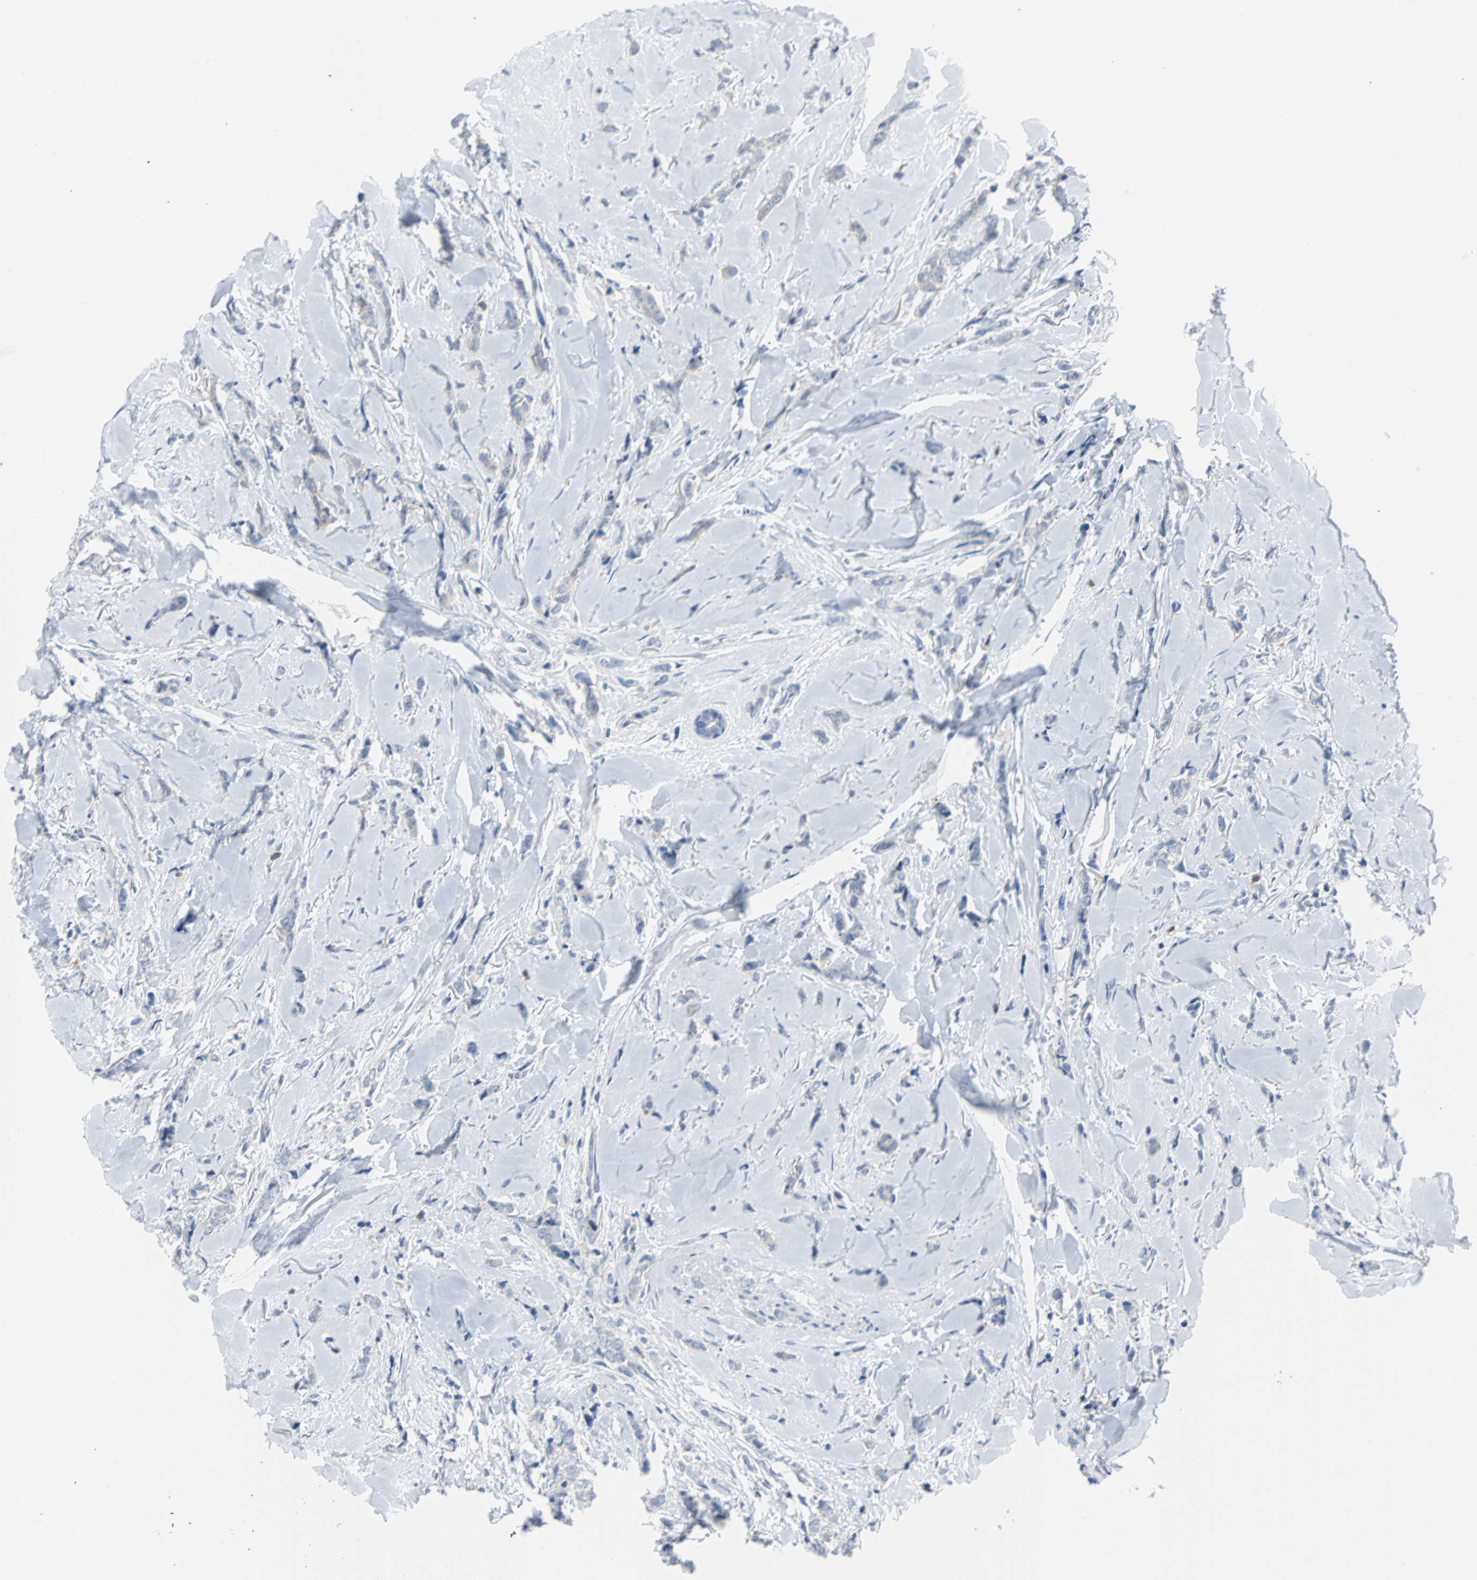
{"staining": {"intensity": "weak", "quantity": ">75%", "location": "cytoplasmic/membranous"}, "tissue": "breast cancer", "cell_type": "Tumor cells", "image_type": "cancer", "snomed": [{"axis": "morphology", "description": "Lobular carcinoma"}, {"axis": "topography", "description": "Skin"}, {"axis": "topography", "description": "Breast"}], "caption": "Lobular carcinoma (breast) stained with DAB immunohistochemistry (IHC) demonstrates low levels of weak cytoplasmic/membranous staining in approximately >75% of tumor cells. Using DAB (3,3'-diaminobenzidine) (brown) and hematoxylin (blue) stains, captured at high magnification using brightfield microscopy.", "gene": "RASA1", "patient": {"sex": "female", "age": 46}}